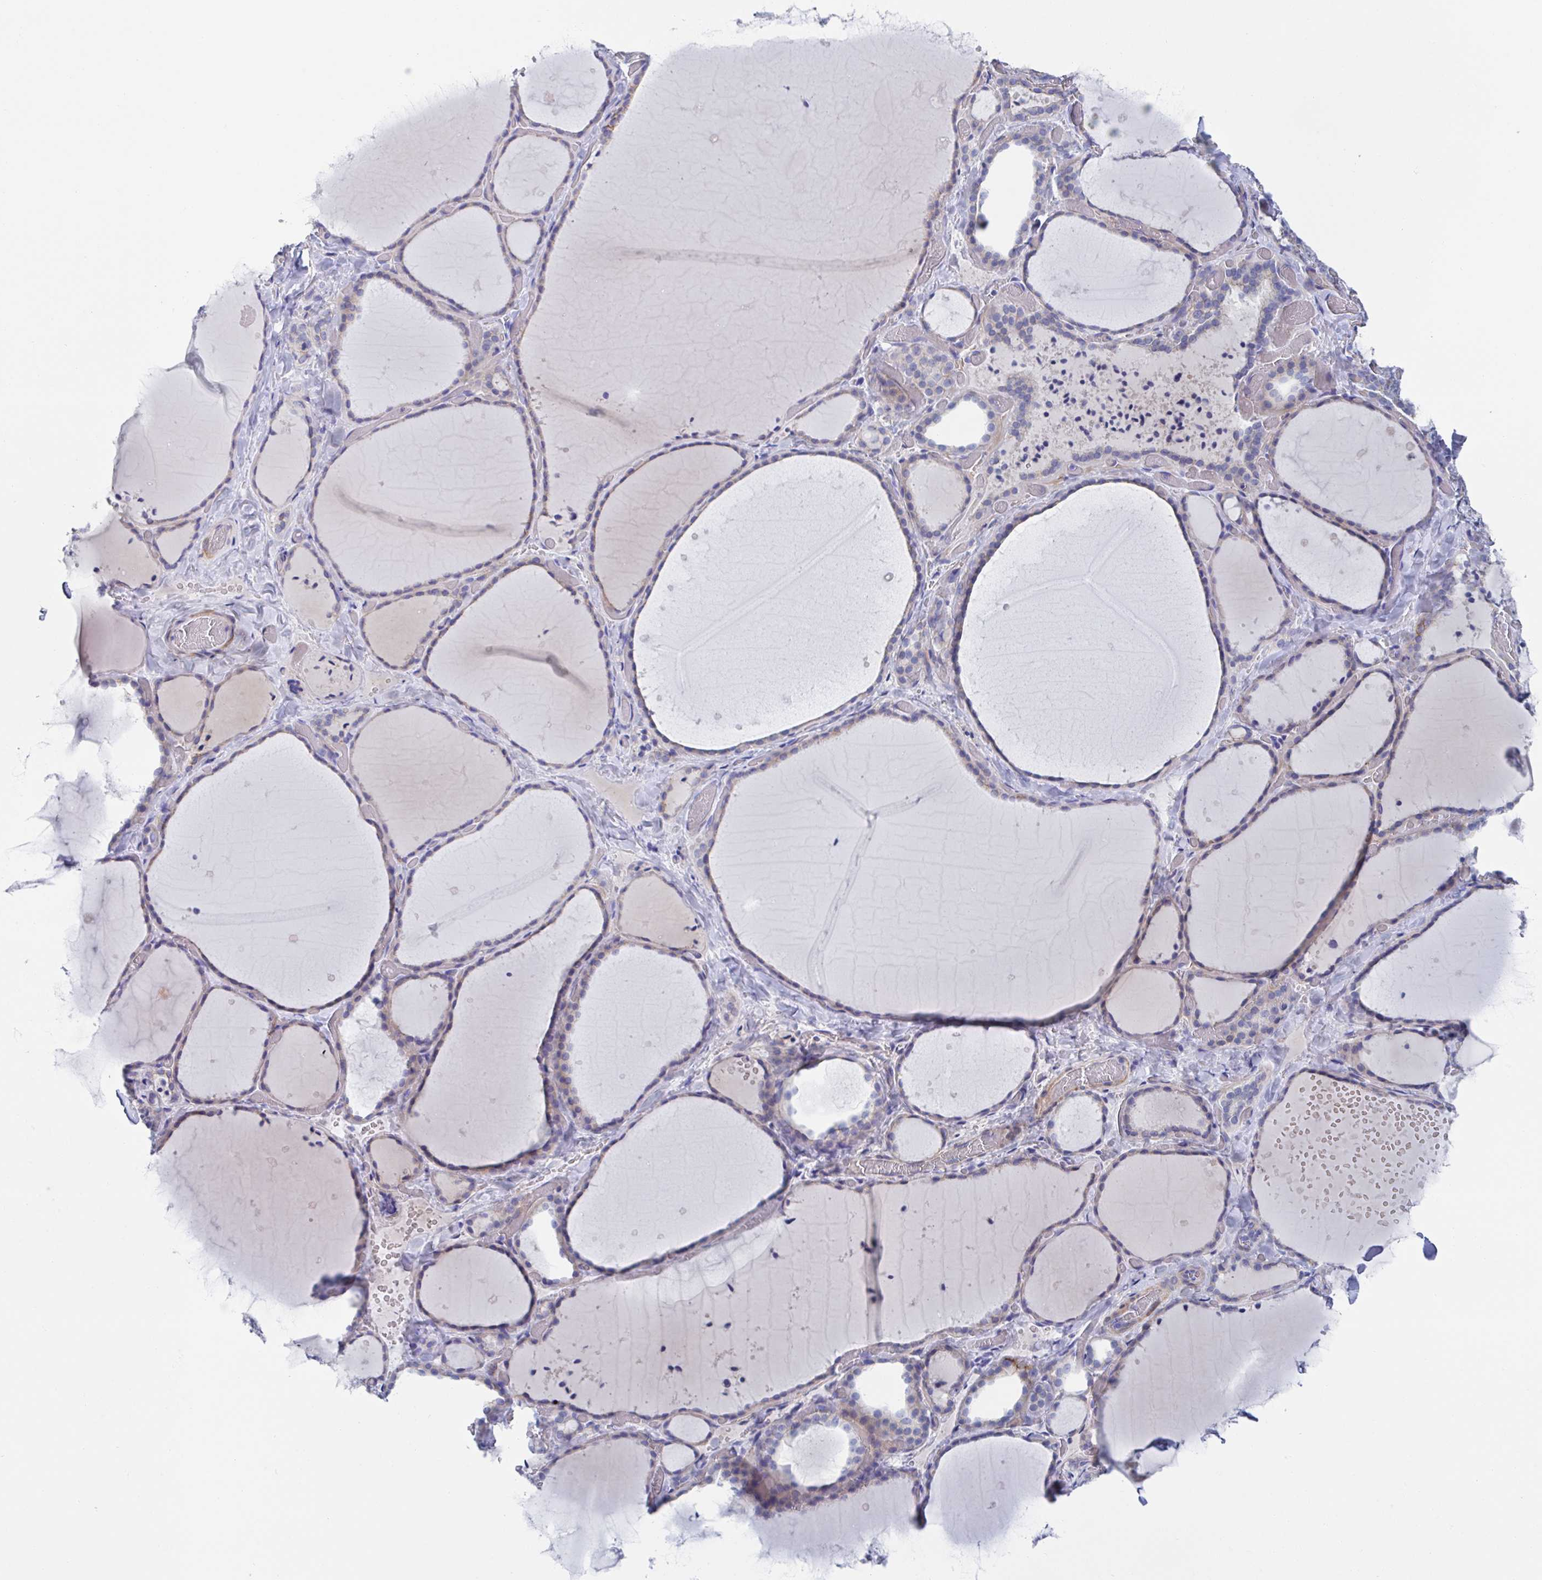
{"staining": {"intensity": "moderate", "quantity": "<25%", "location": "cytoplasmic/membranous"}, "tissue": "thyroid gland", "cell_type": "Glandular cells", "image_type": "normal", "snomed": [{"axis": "morphology", "description": "Normal tissue, NOS"}, {"axis": "topography", "description": "Thyroid gland"}], "caption": "Immunohistochemical staining of unremarkable human thyroid gland shows <25% levels of moderate cytoplasmic/membranous protein staining in about <25% of glandular cells.", "gene": "CDH2", "patient": {"sex": "female", "age": 36}}